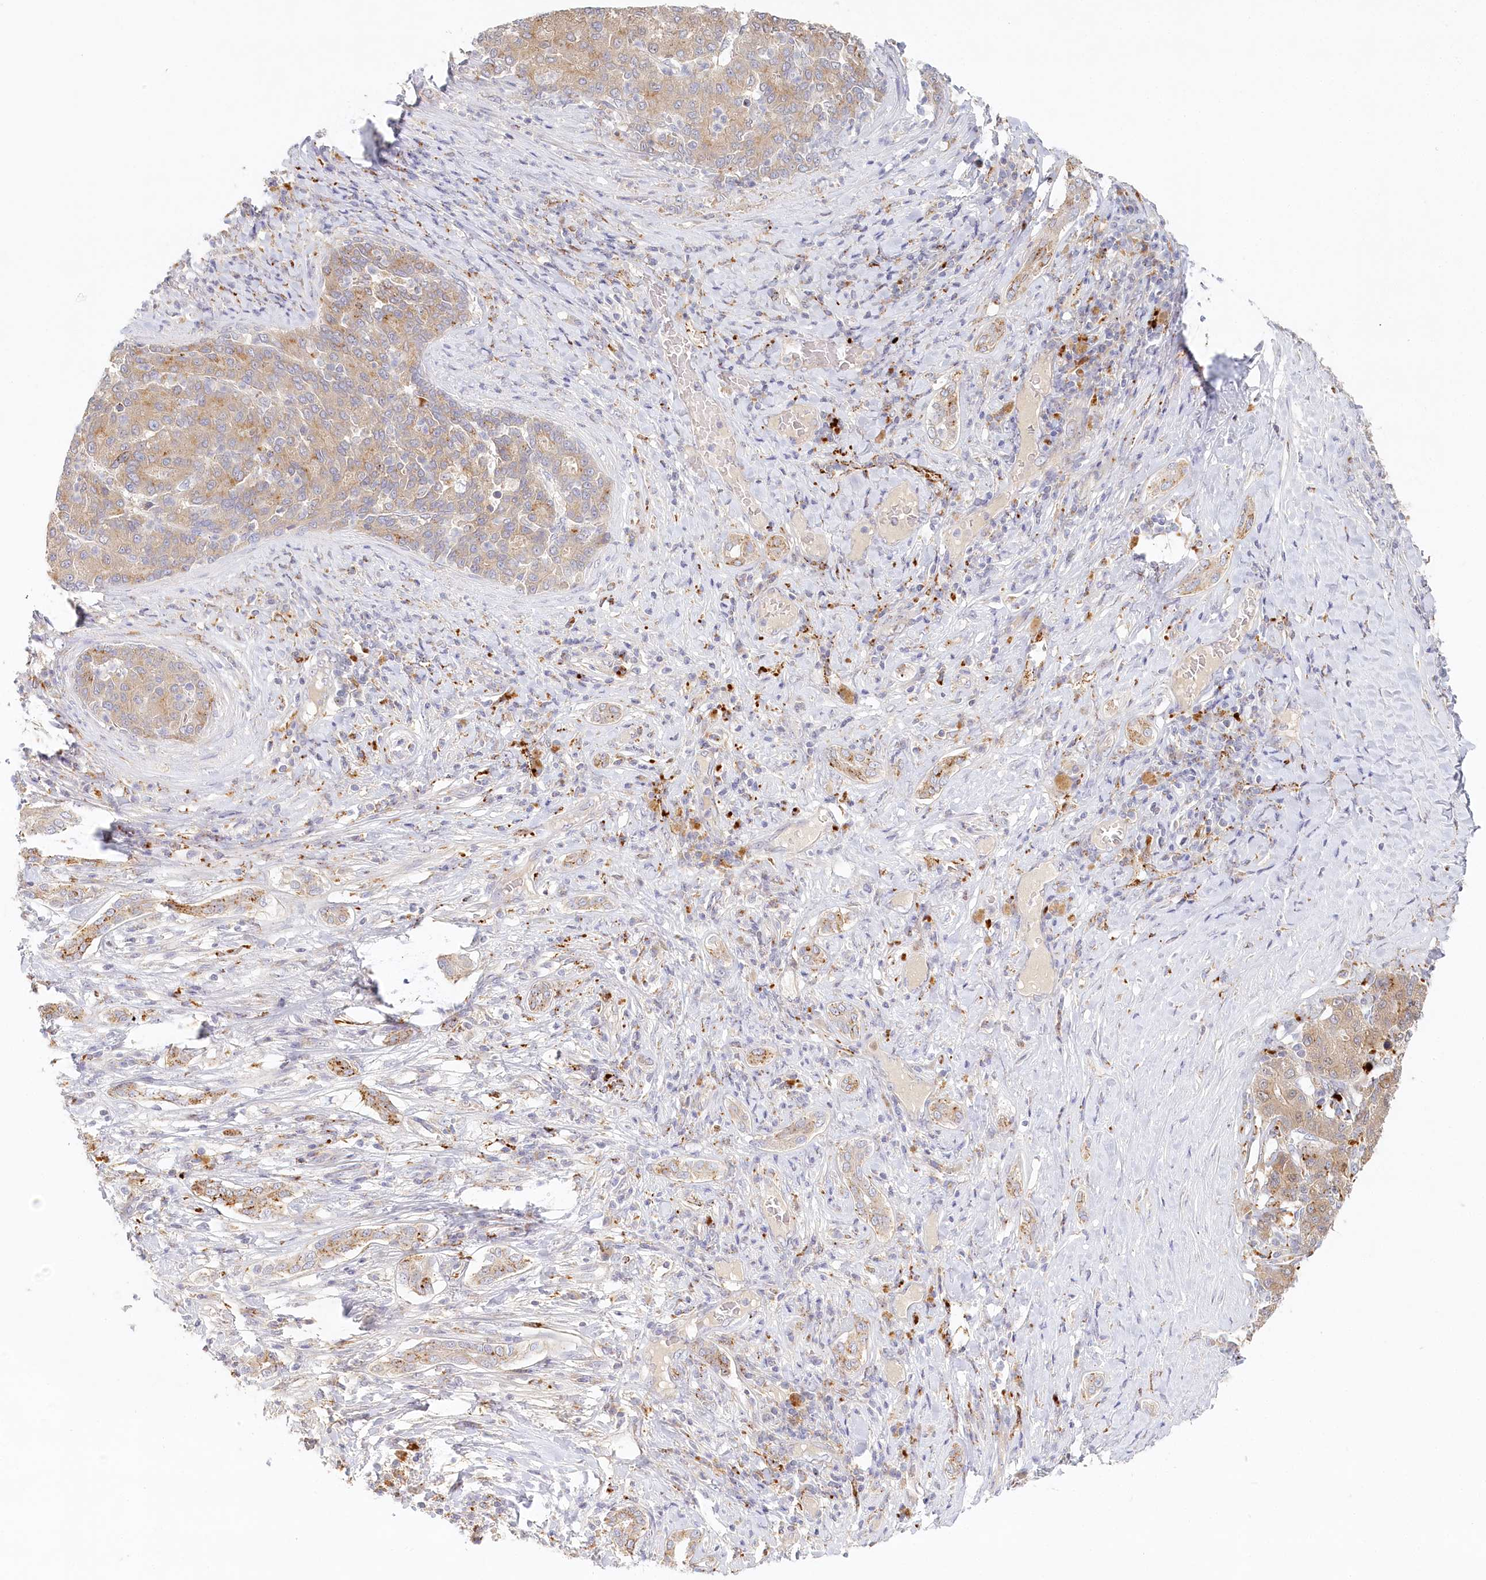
{"staining": {"intensity": "weak", "quantity": "25%-75%", "location": "cytoplasmic/membranous"}, "tissue": "liver cancer", "cell_type": "Tumor cells", "image_type": "cancer", "snomed": [{"axis": "morphology", "description": "Carcinoma, Hepatocellular, NOS"}, {"axis": "topography", "description": "Liver"}], "caption": "Liver cancer stained for a protein (brown) shows weak cytoplasmic/membranous positive staining in approximately 25%-75% of tumor cells.", "gene": "VSIG1", "patient": {"sex": "male", "age": 65}}